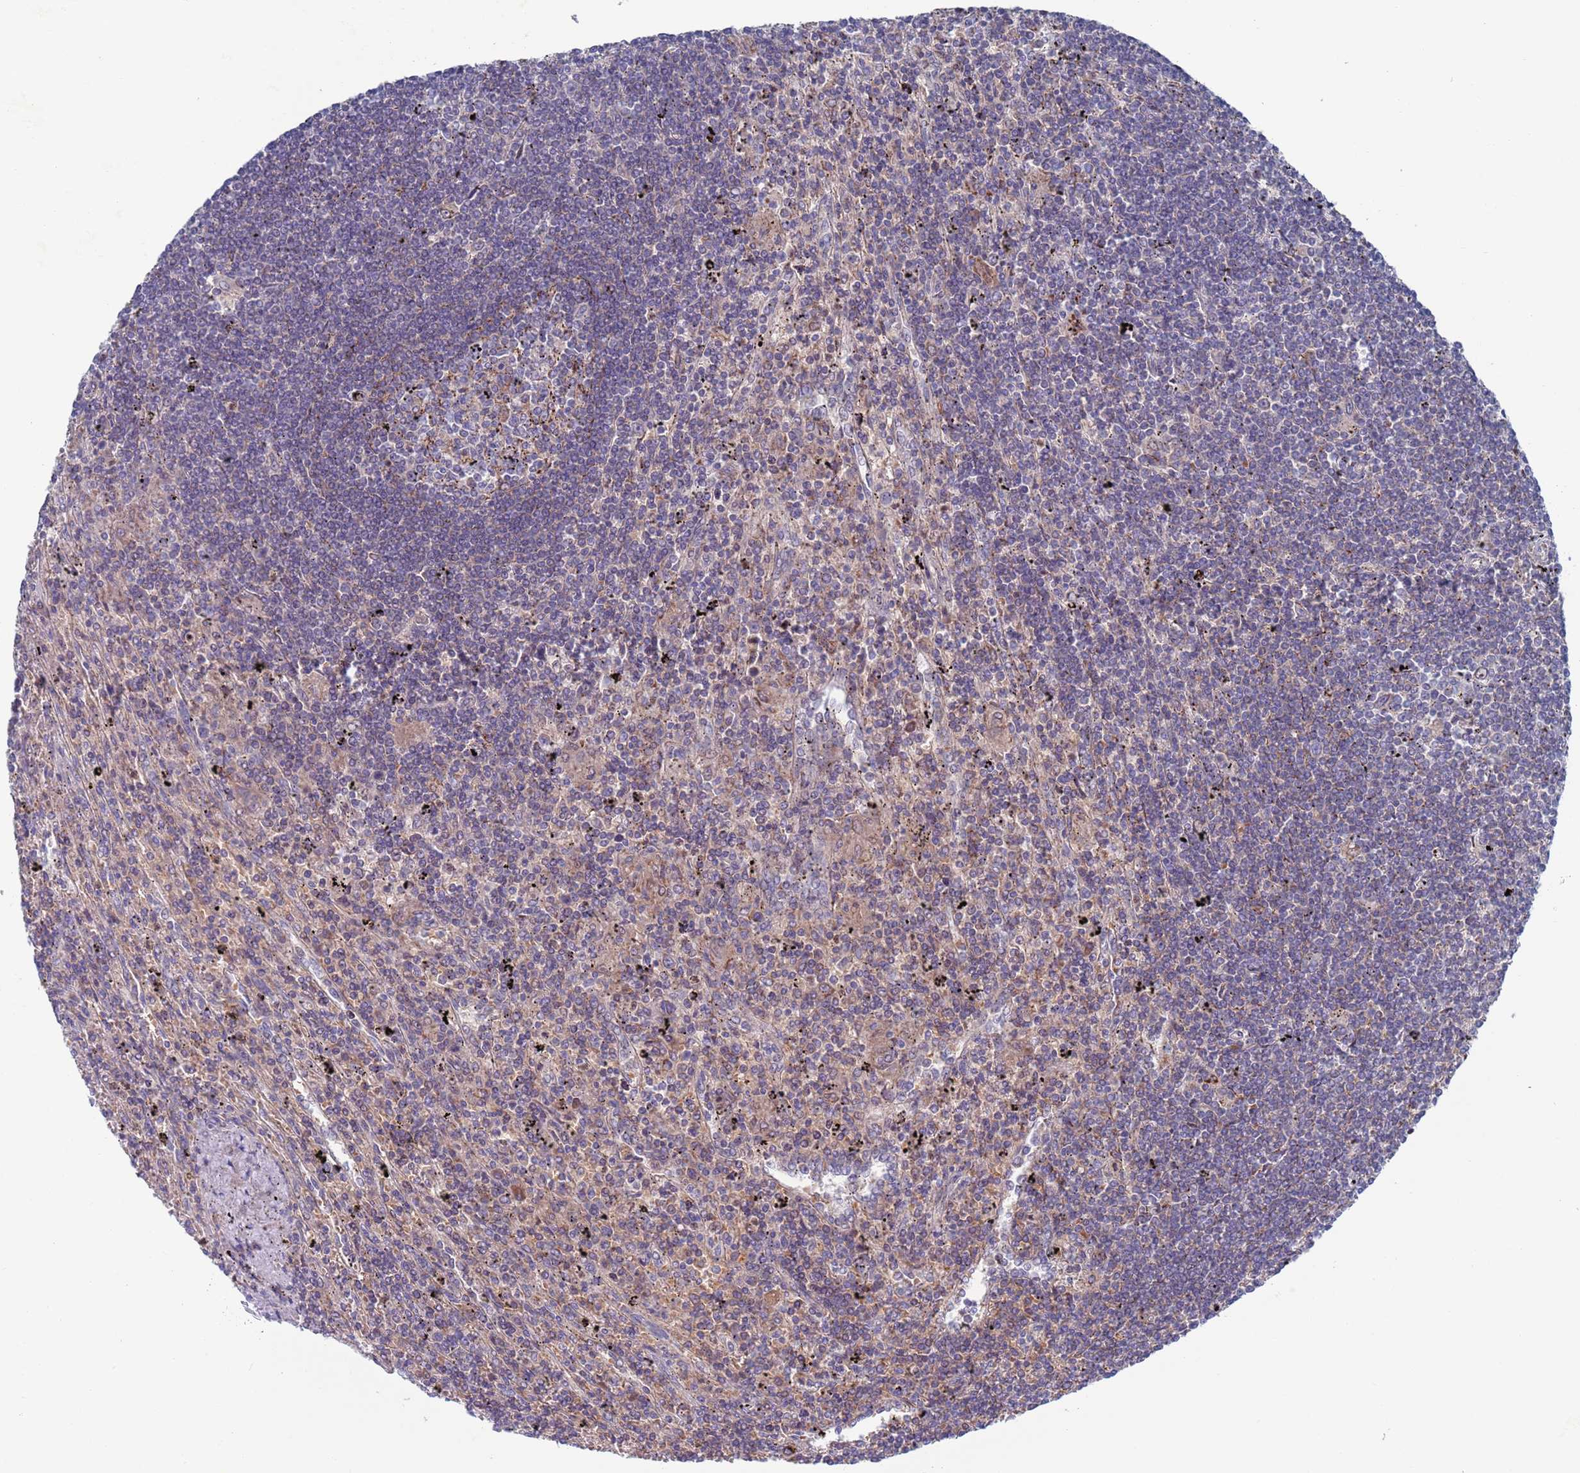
{"staining": {"intensity": "negative", "quantity": "none", "location": "none"}, "tissue": "lymphoma", "cell_type": "Tumor cells", "image_type": "cancer", "snomed": [{"axis": "morphology", "description": "Malignant lymphoma, non-Hodgkin's type, Low grade"}, {"axis": "topography", "description": "Spleen"}], "caption": "An immunohistochemistry (IHC) photomicrograph of low-grade malignant lymphoma, non-Hodgkin's type is shown. There is no staining in tumor cells of low-grade malignant lymphoma, non-Hodgkin's type.", "gene": "CHCHD6", "patient": {"sex": "male", "age": 76}}